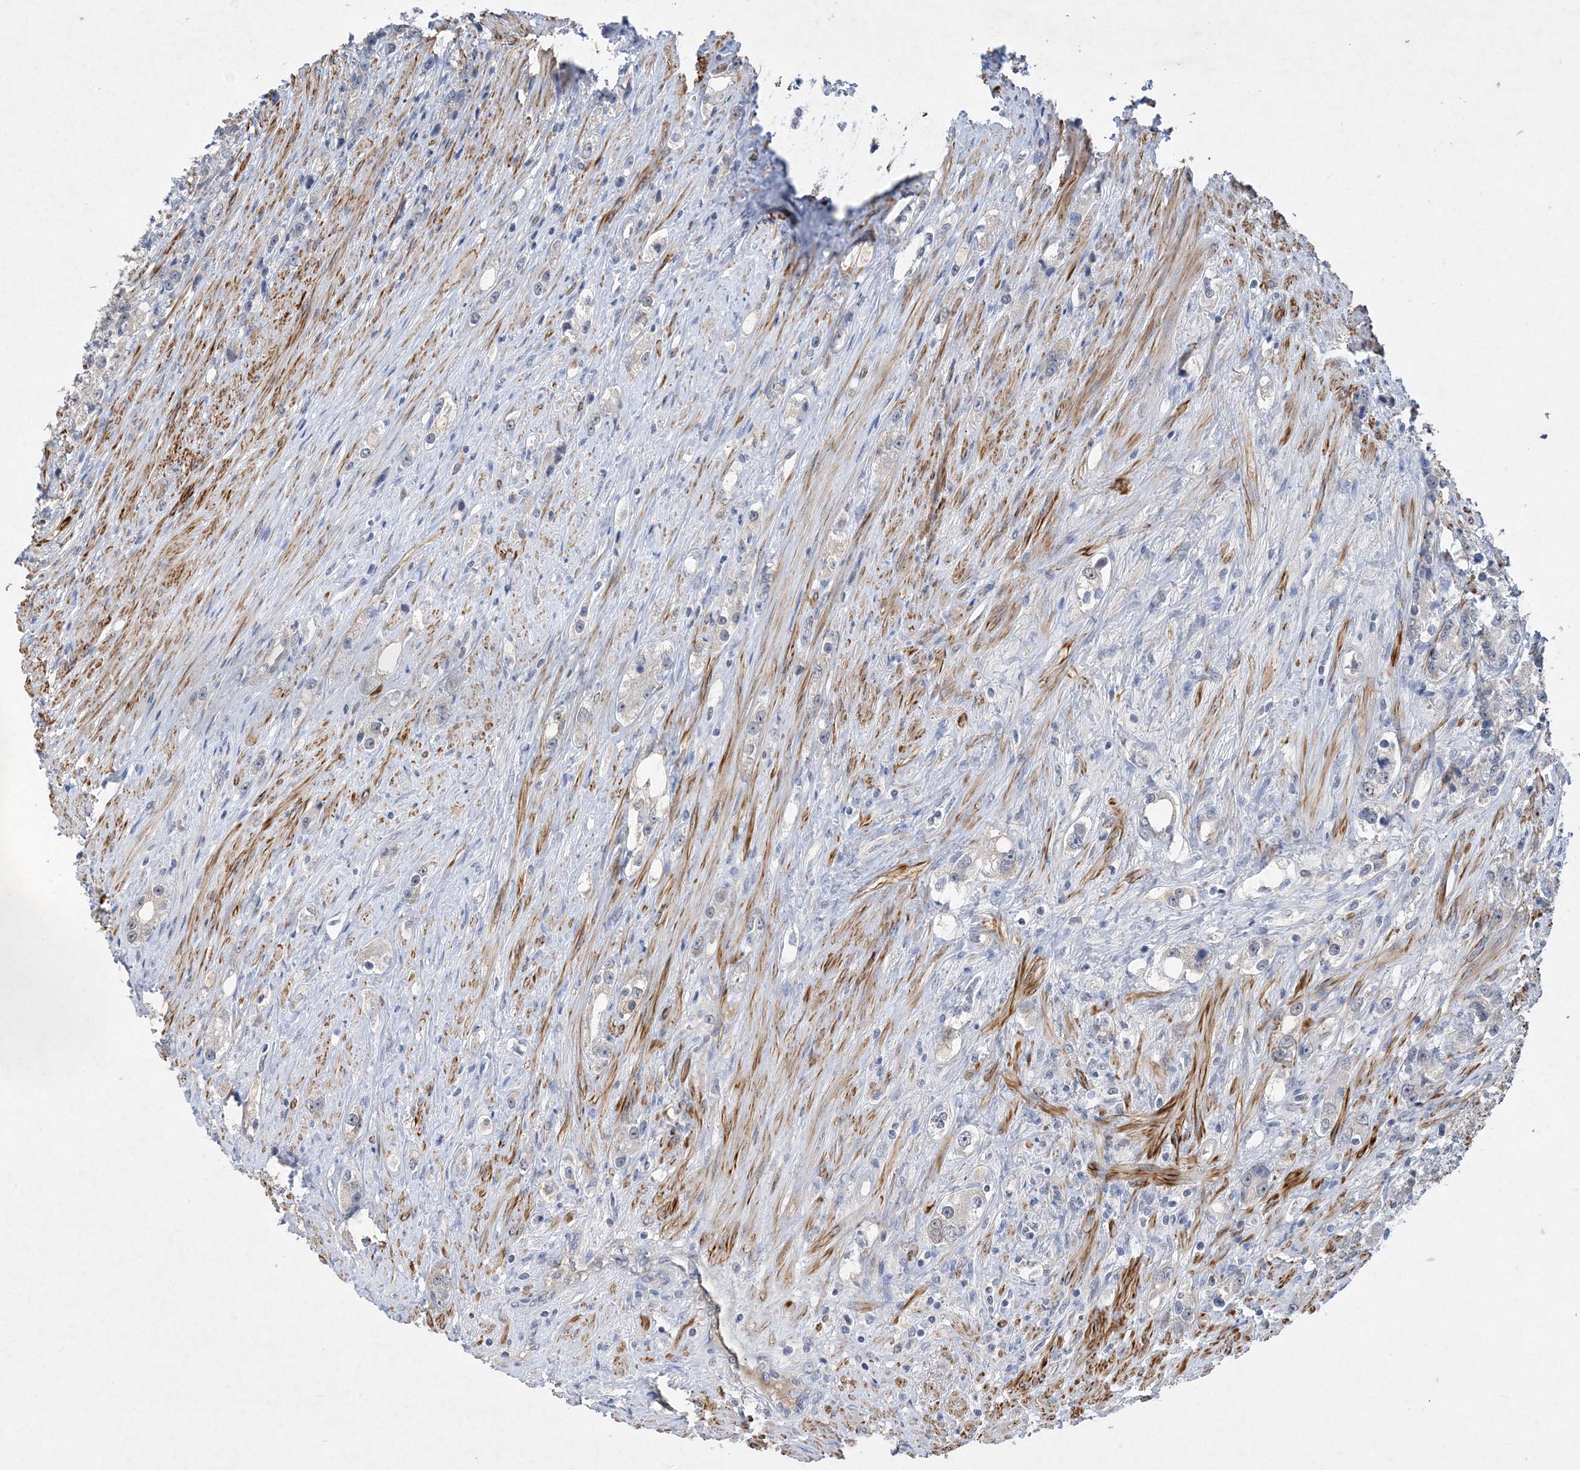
{"staining": {"intensity": "negative", "quantity": "none", "location": "none"}, "tissue": "prostate cancer", "cell_type": "Tumor cells", "image_type": "cancer", "snomed": [{"axis": "morphology", "description": "Adenocarcinoma, High grade"}, {"axis": "topography", "description": "Prostate"}], "caption": "Adenocarcinoma (high-grade) (prostate) was stained to show a protein in brown. There is no significant positivity in tumor cells.", "gene": "C11orf58", "patient": {"sex": "male", "age": 63}}